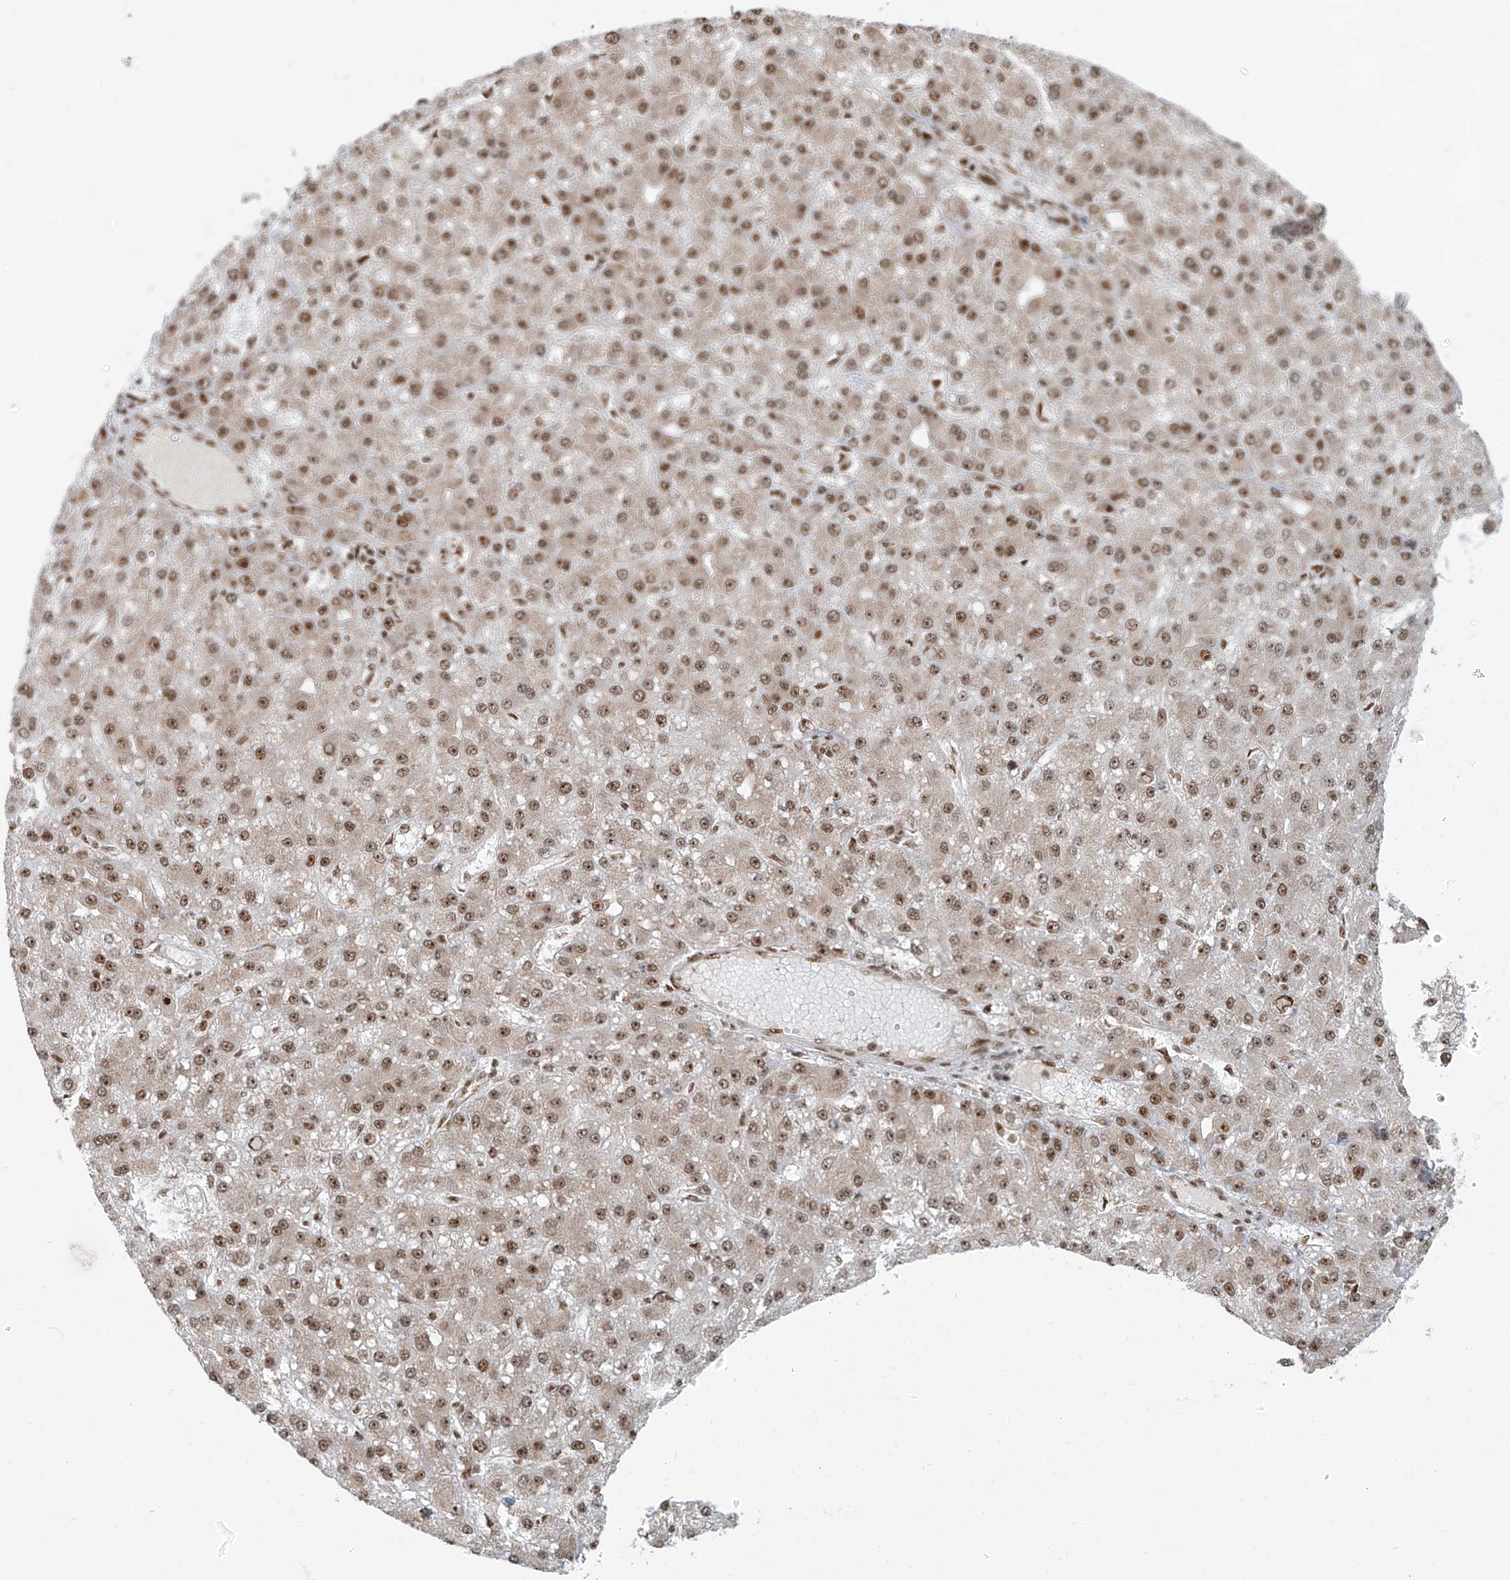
{"staining": {"intensity": "strong", "quantity": ">75%", "location": "nuclear"}, "tissue": "liver cancer", "cell_type": "Tumor cells", "image_type": "cancer", "snomed": [{"axis": "morphology", "description": "Carcinoma, Hepatocellular, NOS"}, {"axis": "topography", "description": "Liver"}], "caption": "The photomicrograph shows staining of liver cancer, revealing strong nuclear protein positivity (brown color) within tumor cells. The protein is stained brown, and the nuclei are stained in blue (DAB (3,3'-diaminobenzidine) IHC with brightfield microscopy, high magnification).", "gene": "FAM193B", "patient": {"sex": "male", "age": 67}}